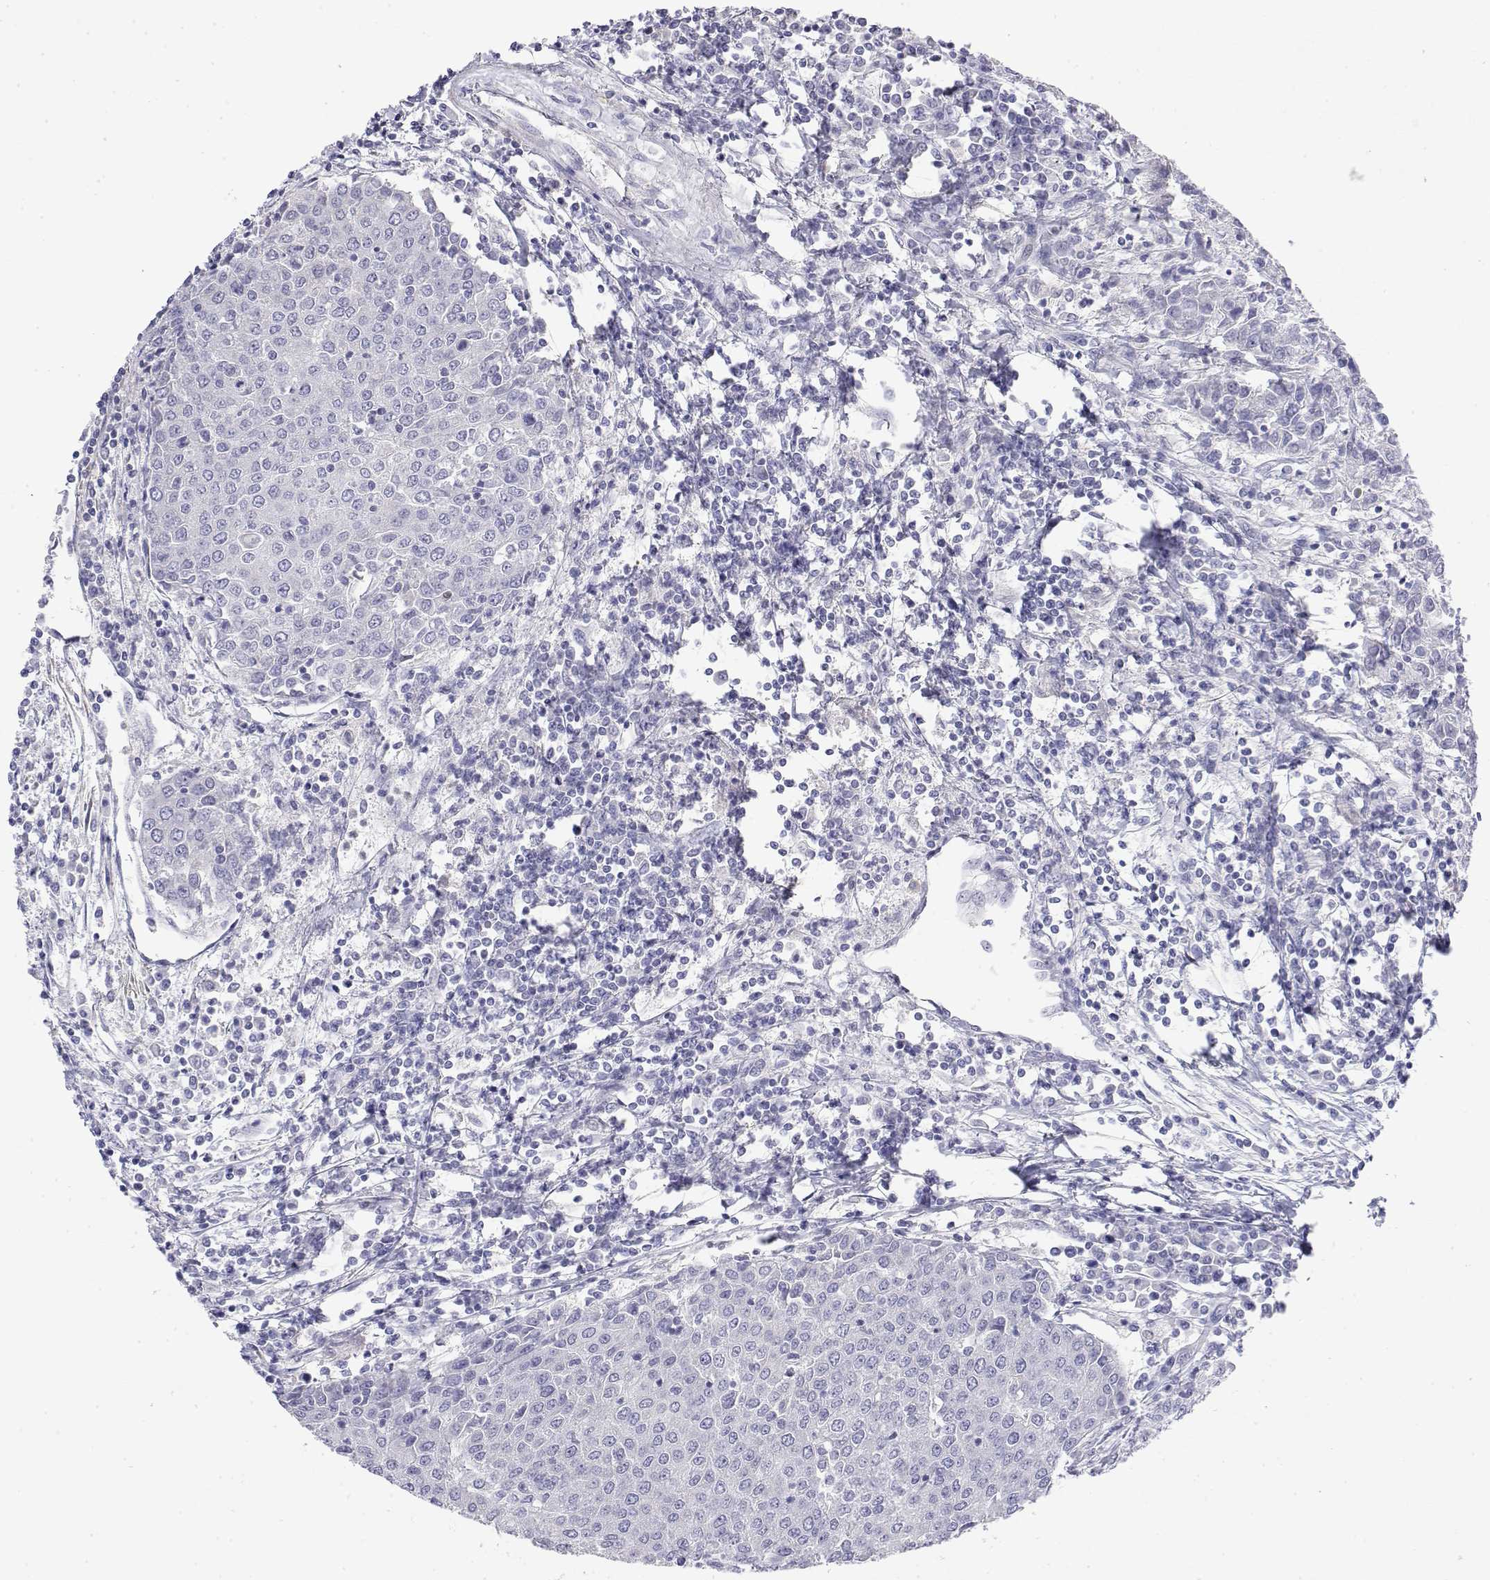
{"staining": {"intensity": "negative", "quantity": "none", "location": "none"}, "tissue": "urothelial cancer", "cell_type": "Tumor cells", "image_type": "cancer", "snomed": [{"axis": "morphology", "description": "Urothelial carcinoma, High grade"}, {"axis": "topography", "description": "Urinary bladder"}], "caption": "IHC image of high-grade urothelial carcinoma stained for a protein (brown), which exhibits no expression in tumor cells.", "gene": "GGACT", "patient": {"sex": "female", "age": 85}}